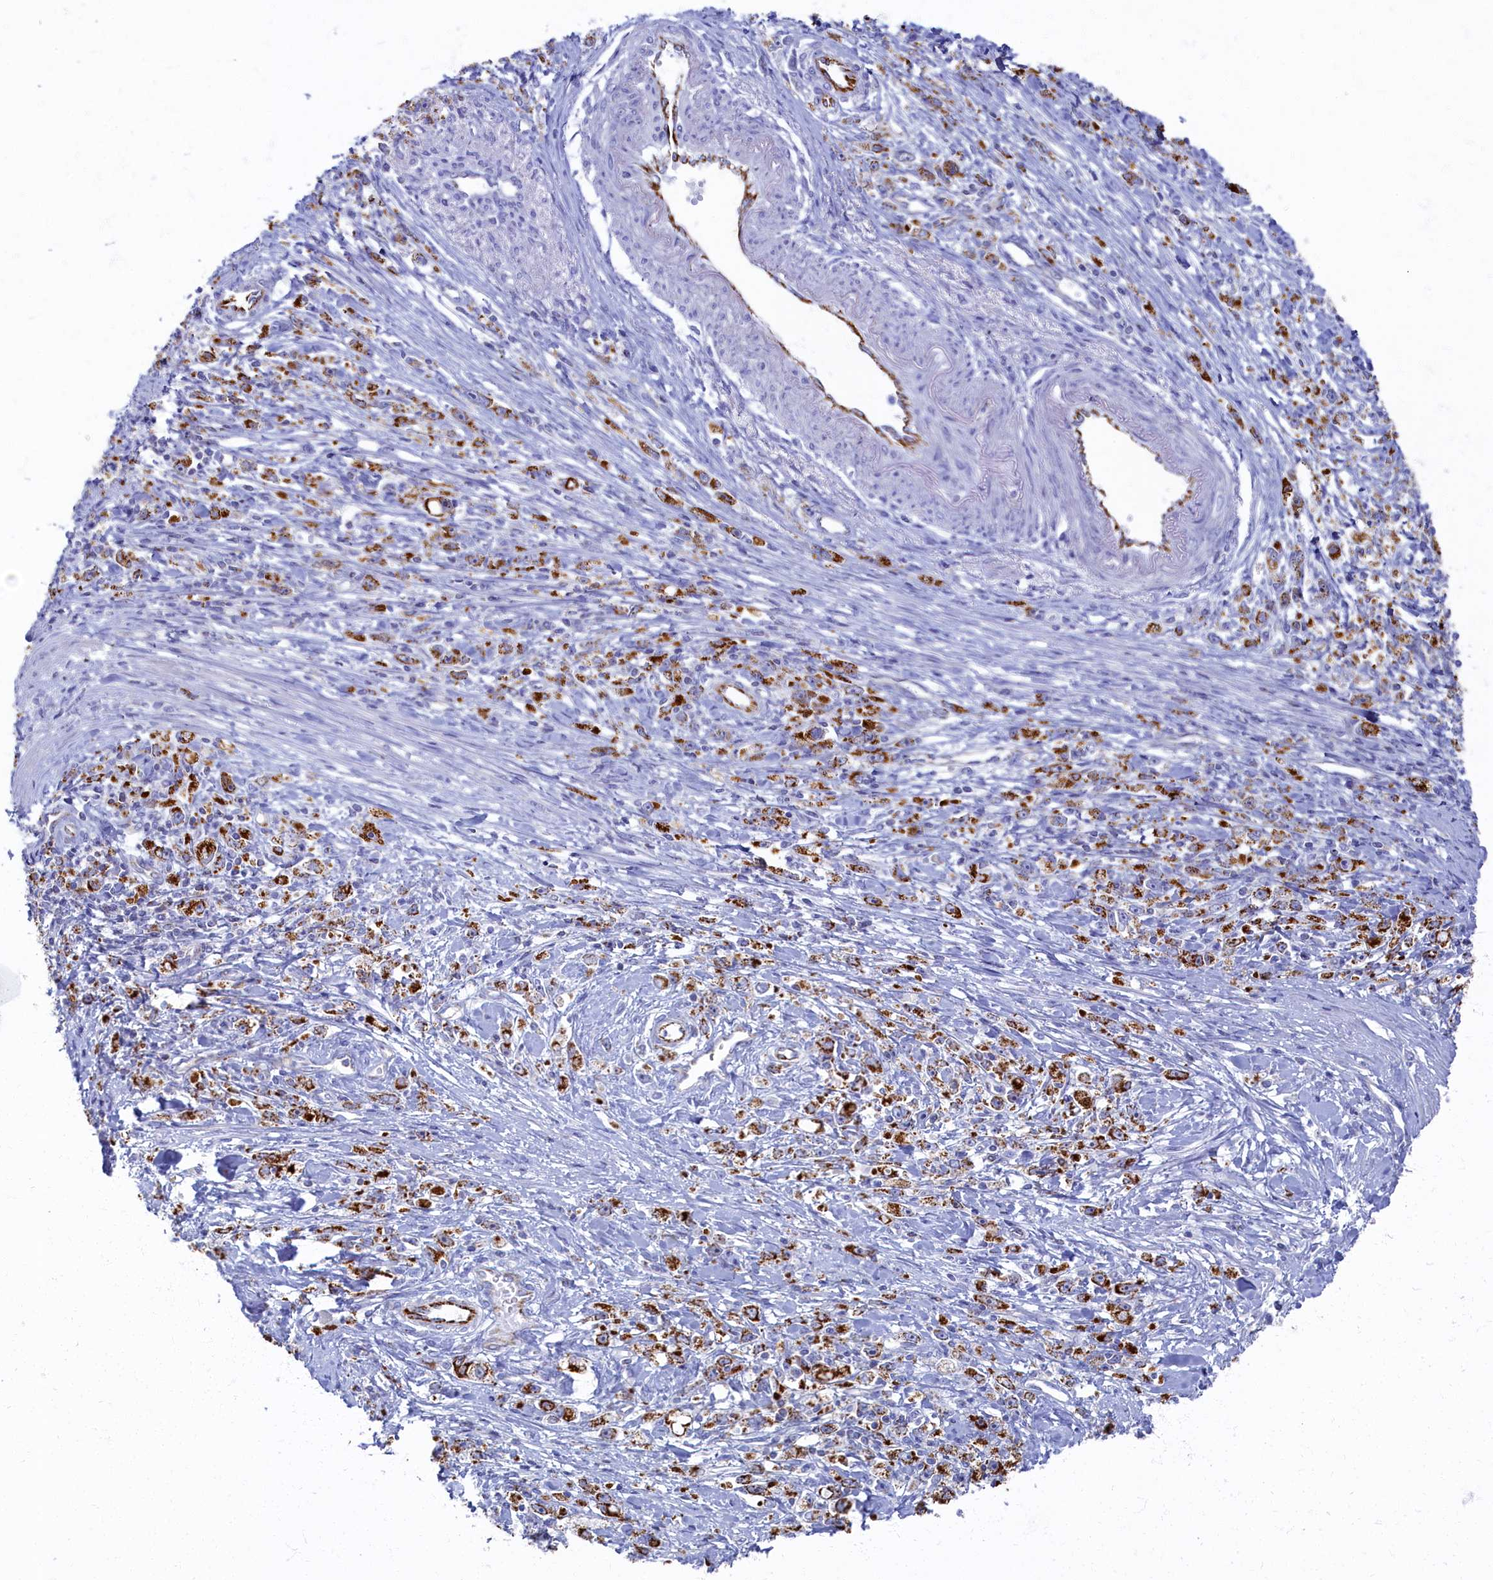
{"staining": {"intensity": "strong", "quantity": ">75%", "location": "cytoplasmic/membranous"}, "tissue": "stomach cancer", "cell_type": "Tumor cells", "image_type": "cancer", "snomed": [{"axis": "morphology", "description": "Adenocarcinoma, NOS"}, {"axis": "topography", "description": "Stomach"}], "caption": "Immunohistochemical staining of adenocarcinoma (stomach) displays strong cytoplasmic/membranous protein staining in approximately >75% of tumor cells.", "gene": "OCIAD2", "patient": {"sex": "female", "age": 59}}